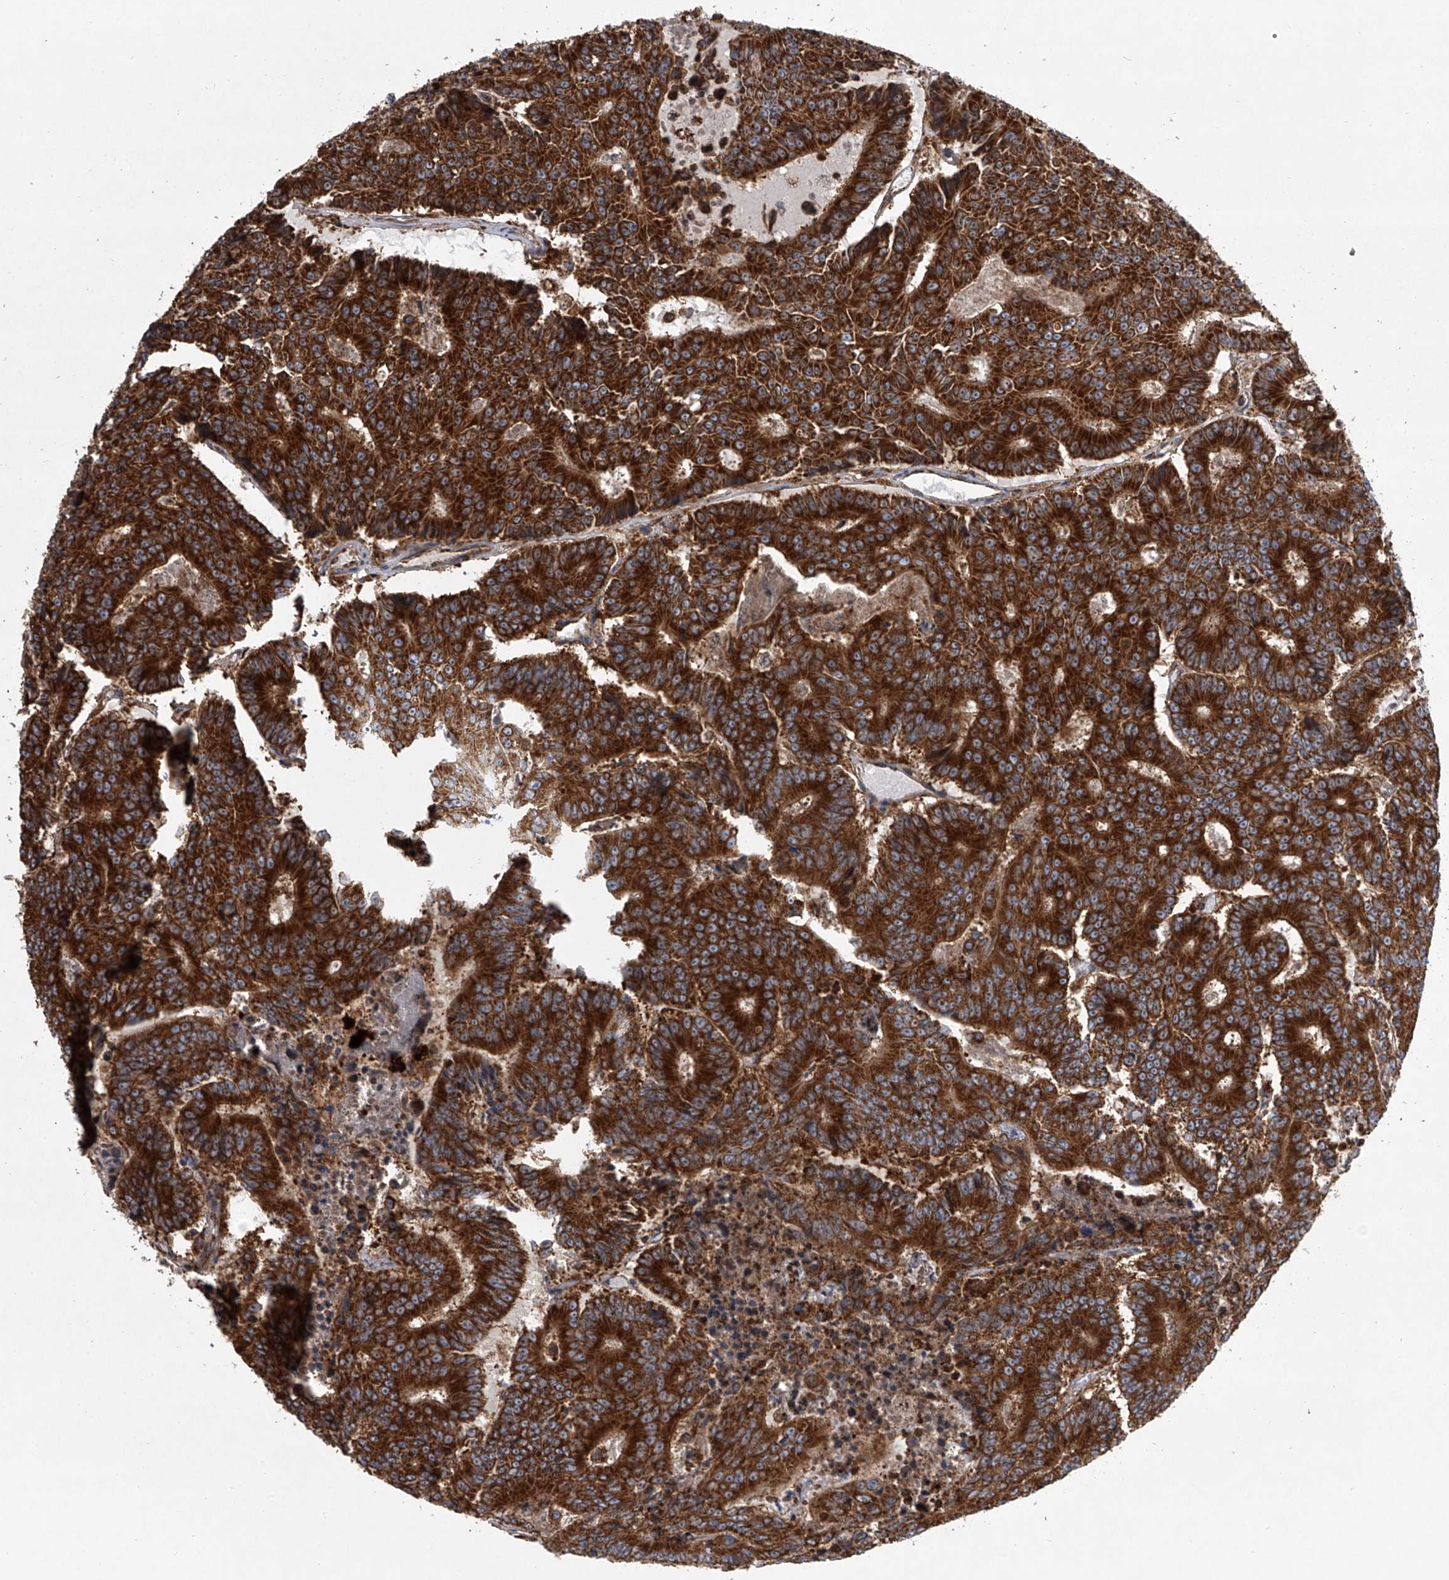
{"staining": {"intensity": "strong", "quantity": ">75%", "location": "cytoplasmic/membranous"}, "tissue": "colorectal cancer", "cell_type": "Tumor cells", "image_type": "cancer", "snomed": [{"axis": "morphology", "description": "Adenocarcinoma, NOS"}, {"axis": "topography", "description": "Colon"}], "caption": "Human adenocarcinoma (colorectal) stained with a brown dye demonstrates strong cytoplasmic/membranous positive staining in approximately >75% of tumor cells.", "gene": "ZC3H15", "patient": {"sex": "male", "age": 83}}